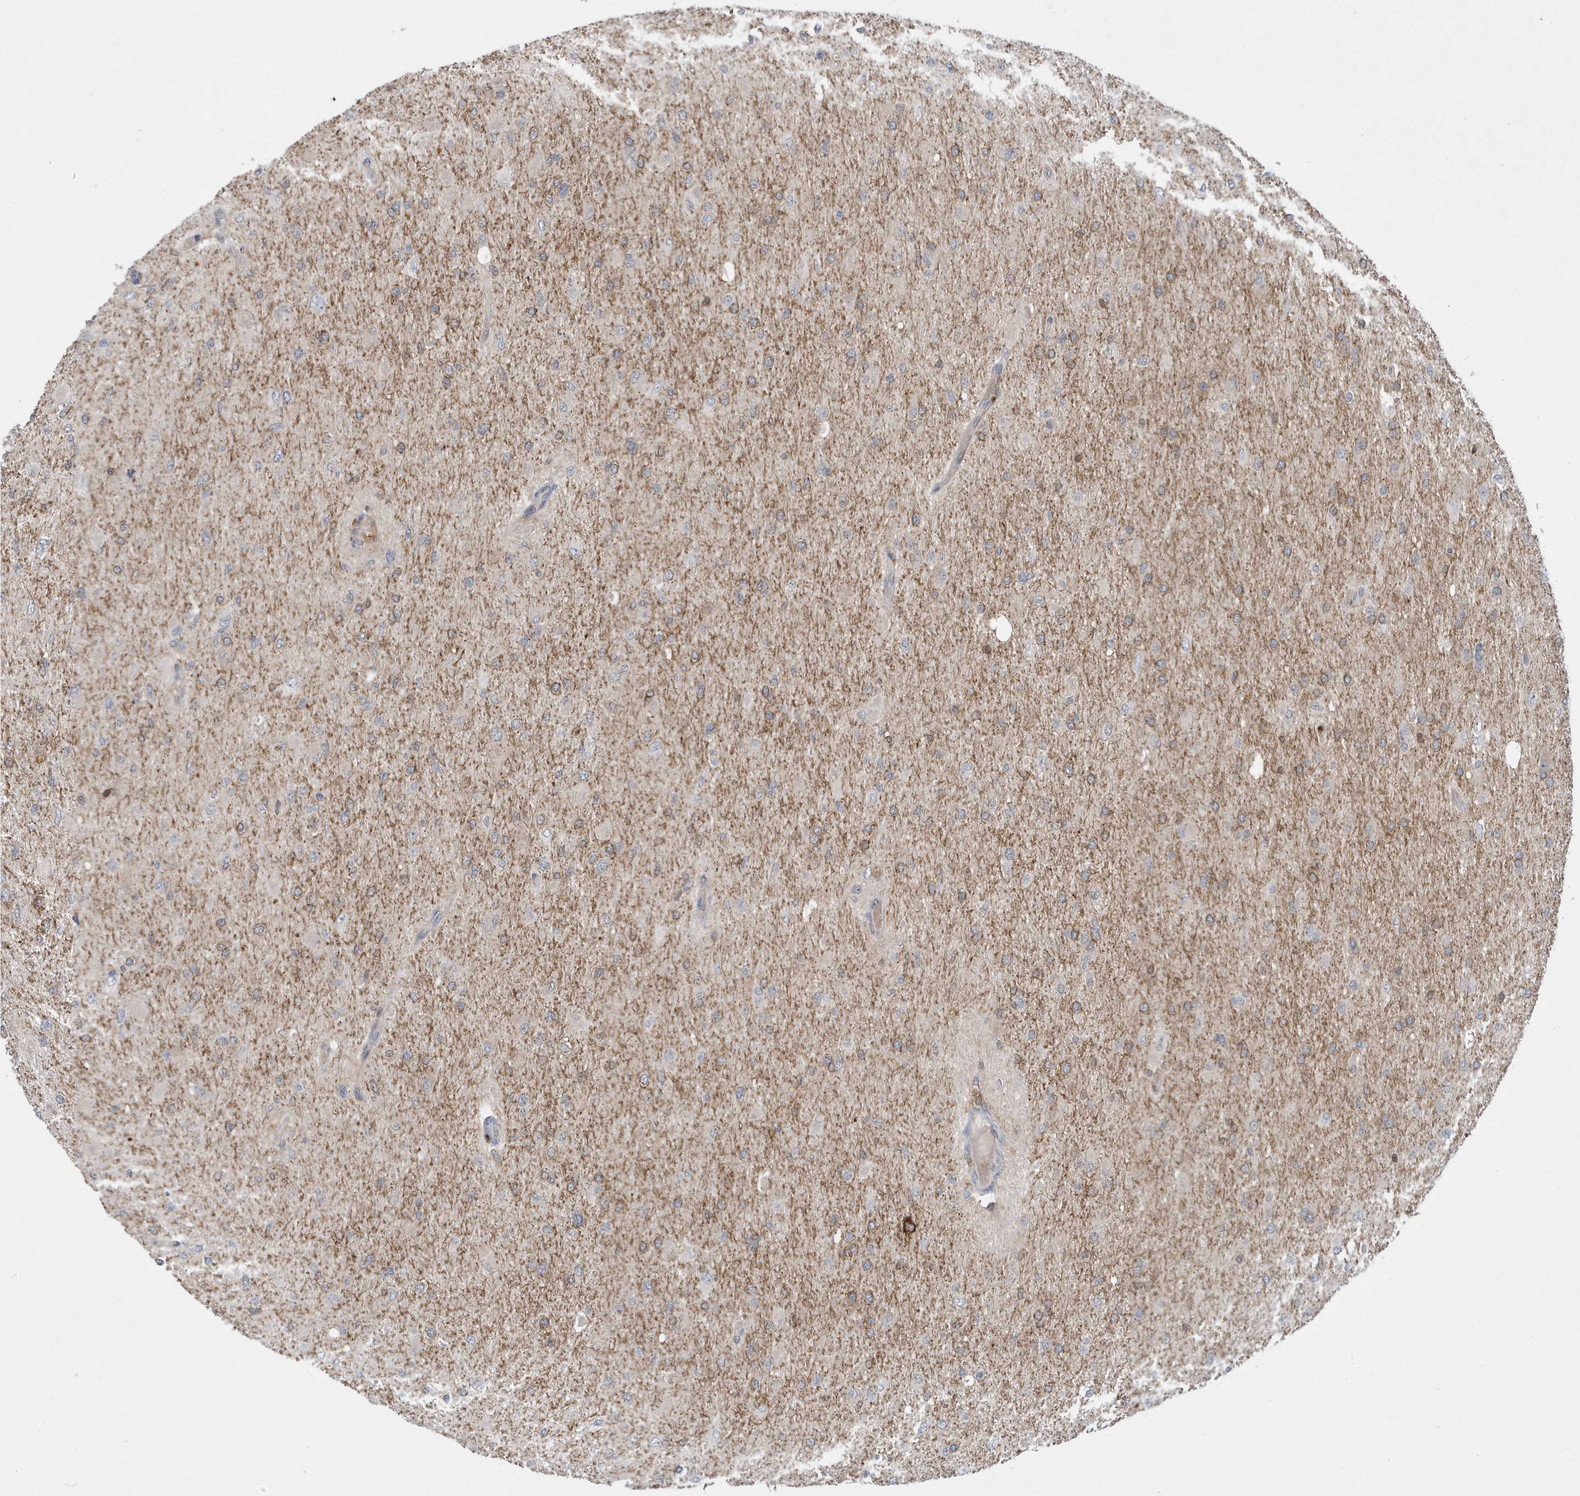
{"staining": {"intensity": "weak", "quantity": "<25%", "location": "cytoplasmic/membranous"}, "tissue": "glioma", "cell_type": "Tumor cells", "image_type": "cancer", "snomed": [{"axis": "morphology", "description": "Glioma, malignant, High grade"}, {"axis": "topography", "description": "Cerebral cortex"}], "caption": "The micrograph displays no staining of tumor cells in malignant glioma (high-grade).", "gene": "NSUN3", "patient": {"sex": "female", "age": 36}}